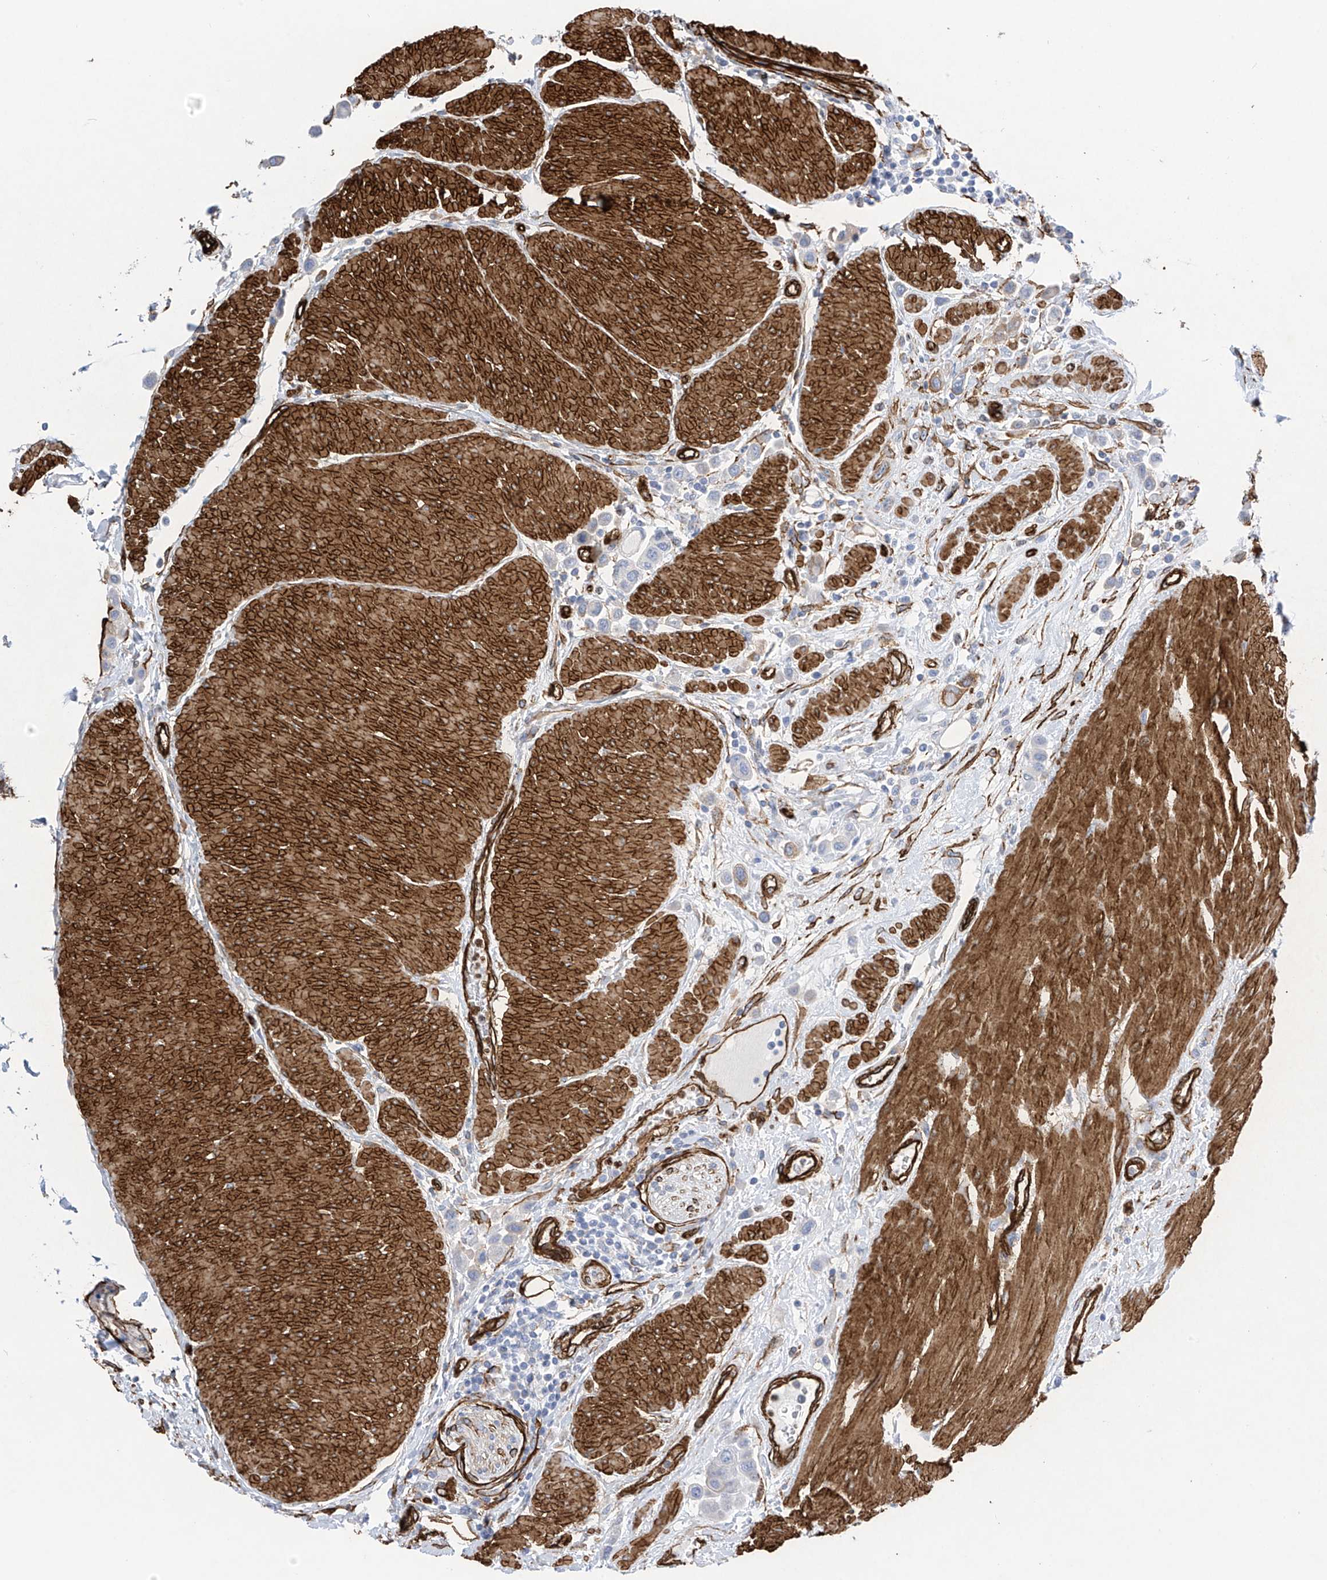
{"staining": {"intensity": "weak", "quantity": "<25%", "location": "cytoplasmic/membranous"}, "tissue": "urothelial cancer", "cell_type": "Tumor cells", "image_type": "cancer", "snomed": [{"axis": "morphology", "description": "Urothelial carcinoma, High grade"}, {"axis": "topography", "description": "Urinary bladder"}], "caption": "Immunohistochemistry histopathology image of human high-grade urothelial carcinoma stained for a protein (brown), which demonstrates no positivity in tumor cells. Brightfield microscopy of immunohistochemistry (IHC) stained with DAB (3,3'-diaminobenzidine) (brown) and hematoxylin (blue), captured at high magnification.", "gene": "UBTD1", "patient": {"sex": "male", "age": 50}}